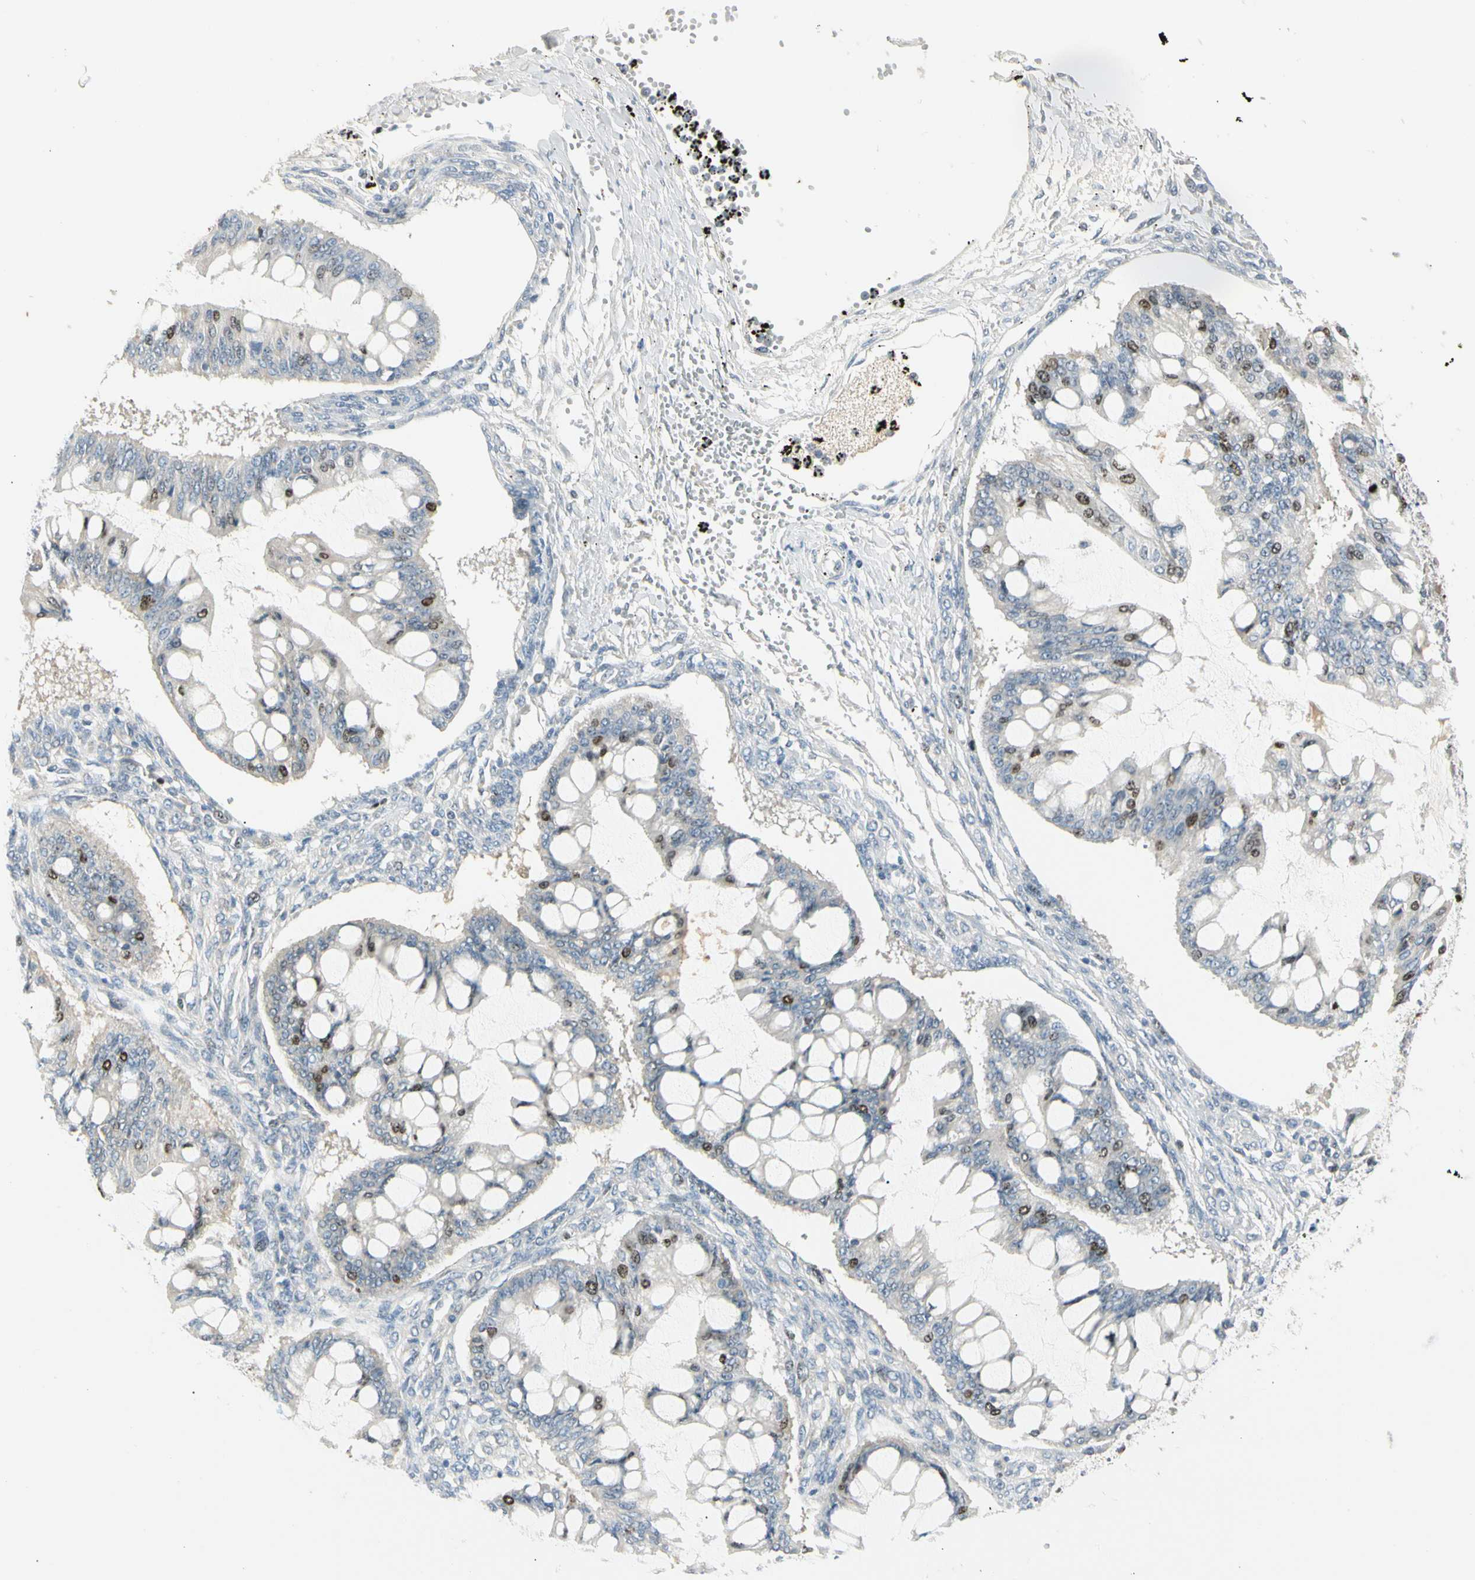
{"staining": {"intensity": "moderate", "quantity": "<25%", "location": "nuclear"}, "tissue": "ovarian cancer", "cell_type": "Tumor cells", "image_type": "cancer", "snomed": [{"axis": "morphology", "description": "Cystadenocarcinoma, mucinous, NOS"}, {"axis": "topography", "description": "Ovary"}], "caption": "The photomicrograph exhibits immunohistochemical staining of ovarian cancer (mucinous cystadenocarcinoma). There is moderate nuclear staining is seen in approximately <25% of tumor cells. (brown staining indicates protein expression, while blue staining denotes nuclei).", "gene": "PITX1", "patient": {"sex": "female", "age": 73}}